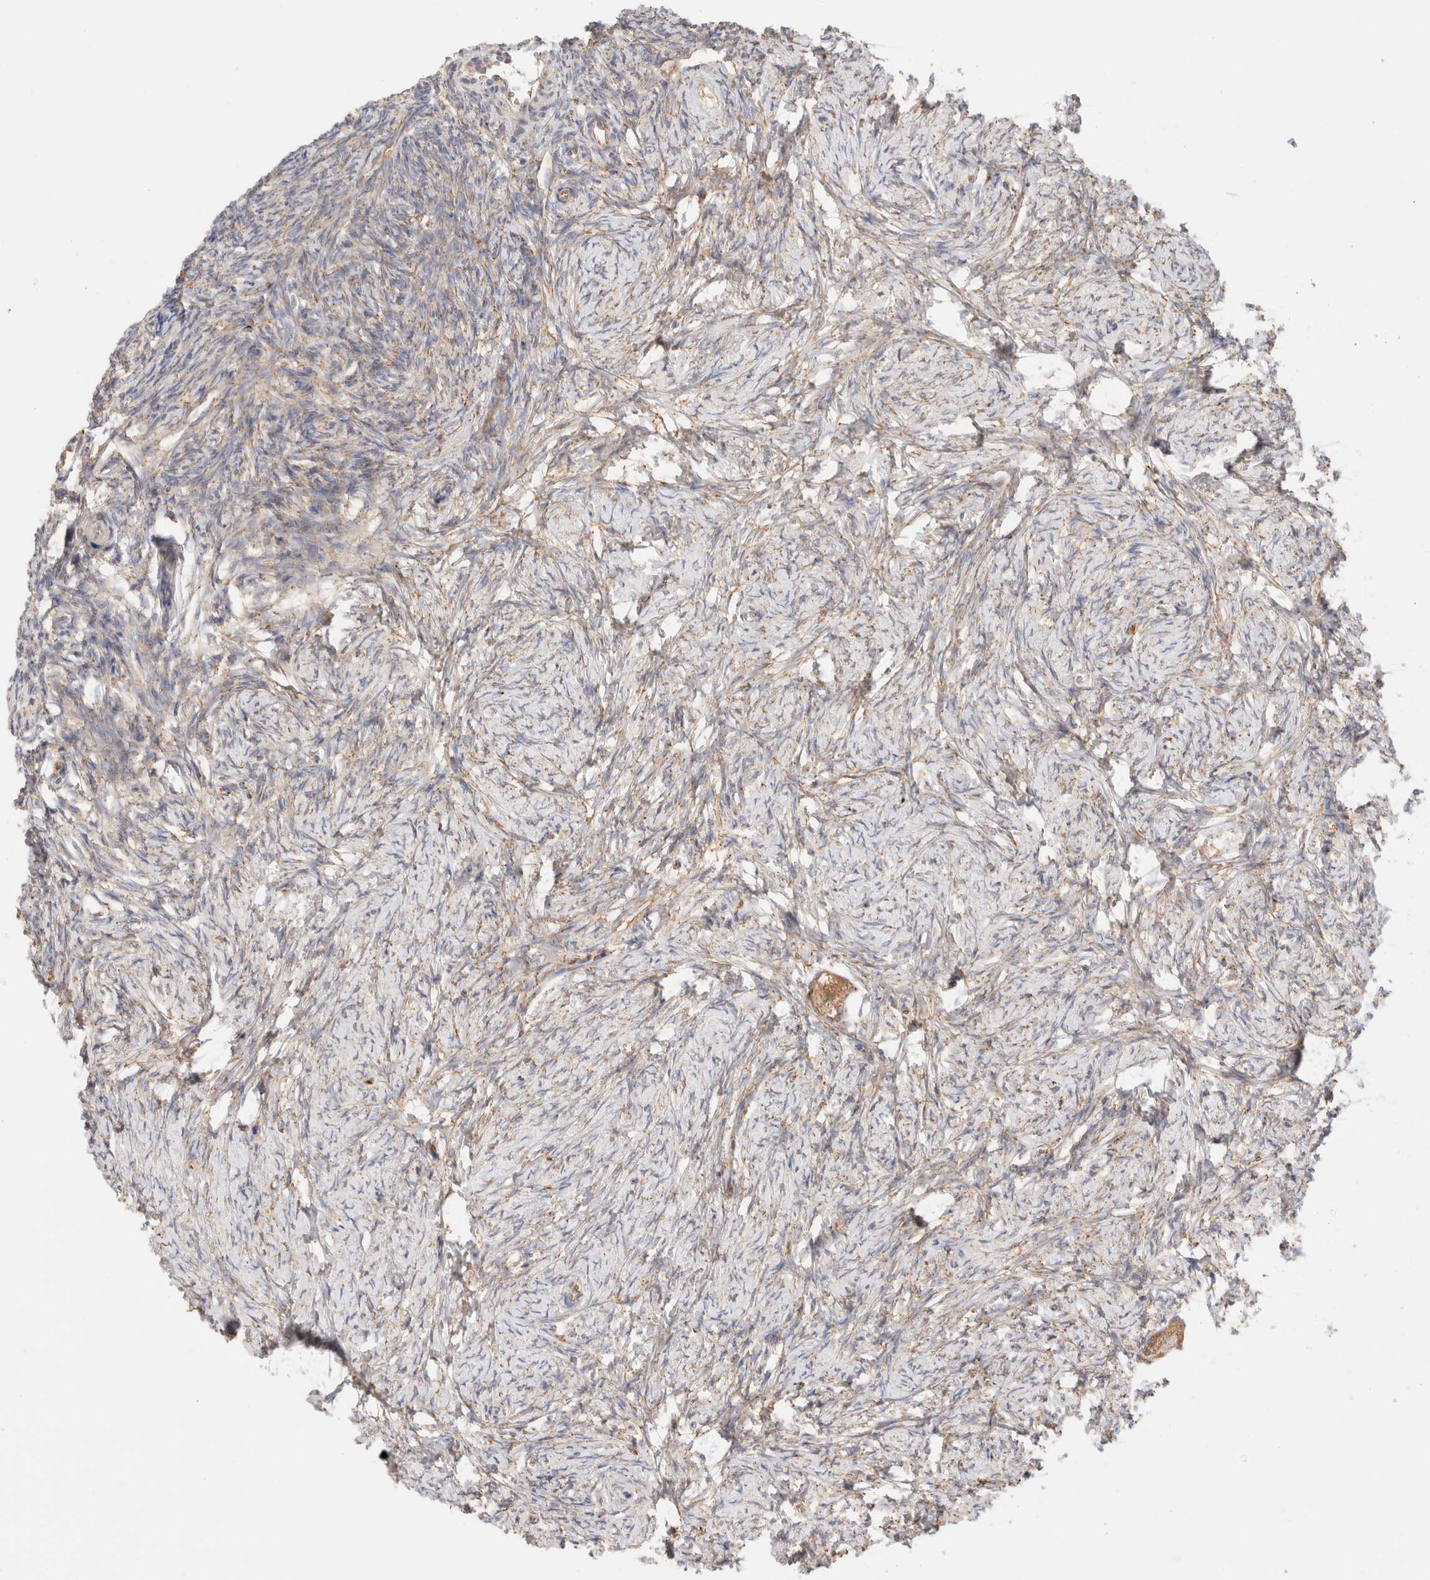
{"staining": {"intensity": "moderate", "quantity": ">75%", "location": "cytoplasmic/membranous"}, "tissue": "ovary", "cell_type": "Follicle cells", "image_type": "normal", "snomed": [{"axis": "morphology", "description": "Normal tissue, NOS"}, {"axis": "topography", "description": "Ovary"}], "caption": "DAB (3,3'-diaminobenzidine) immunohistochemical staining of benign human ovary demonstrates moderate cytoplasmic/membranous protein positivity in about >75% of follicle cells. (DAB = brown stain, brightfield microscopy at high magnification).", "gene": "UTS2B", "patient": {"sex": "female", "age": 34}}